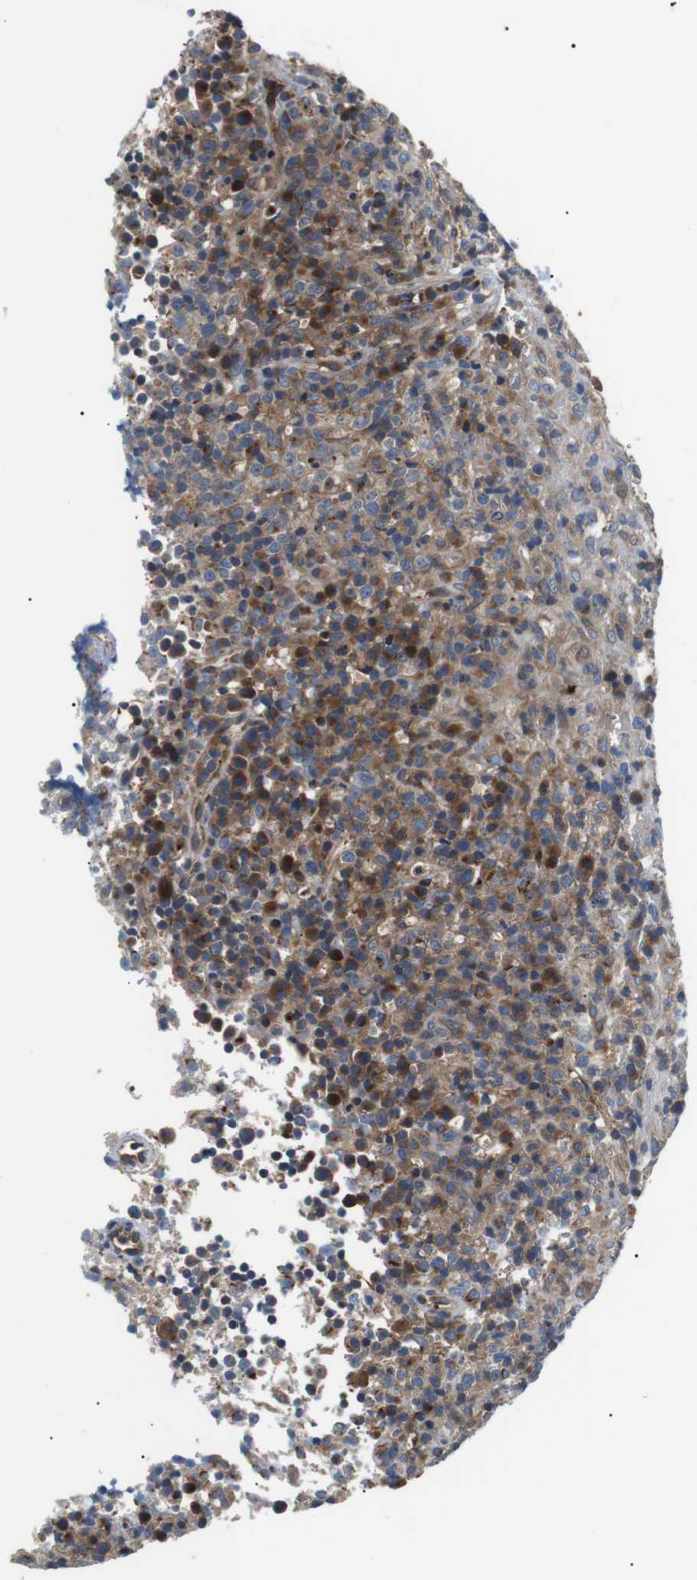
{"staining": {"intensity": "moderate", "quantity": ">75%", "location": "cytoplasmic/membranous"}, "tissue": "lymphoma", "cell_type": "Tumor cells", "image_type": "cancer", "snomed": [{"axis": "morphology", "description": "Malignant lymphoma, non-Hodgkin's type, High grade"}, {"axis": "topography", "description": "Lymph node"}], "caption": "This photomicrograph shows immunohistochemistry staining of human lymphoma, with medium moderate cytoplasmic/membranous staining in approximately >75% of tumor cells.", "gene": "DIPK1A", "patient": {"sex": "female", "age": 76}}